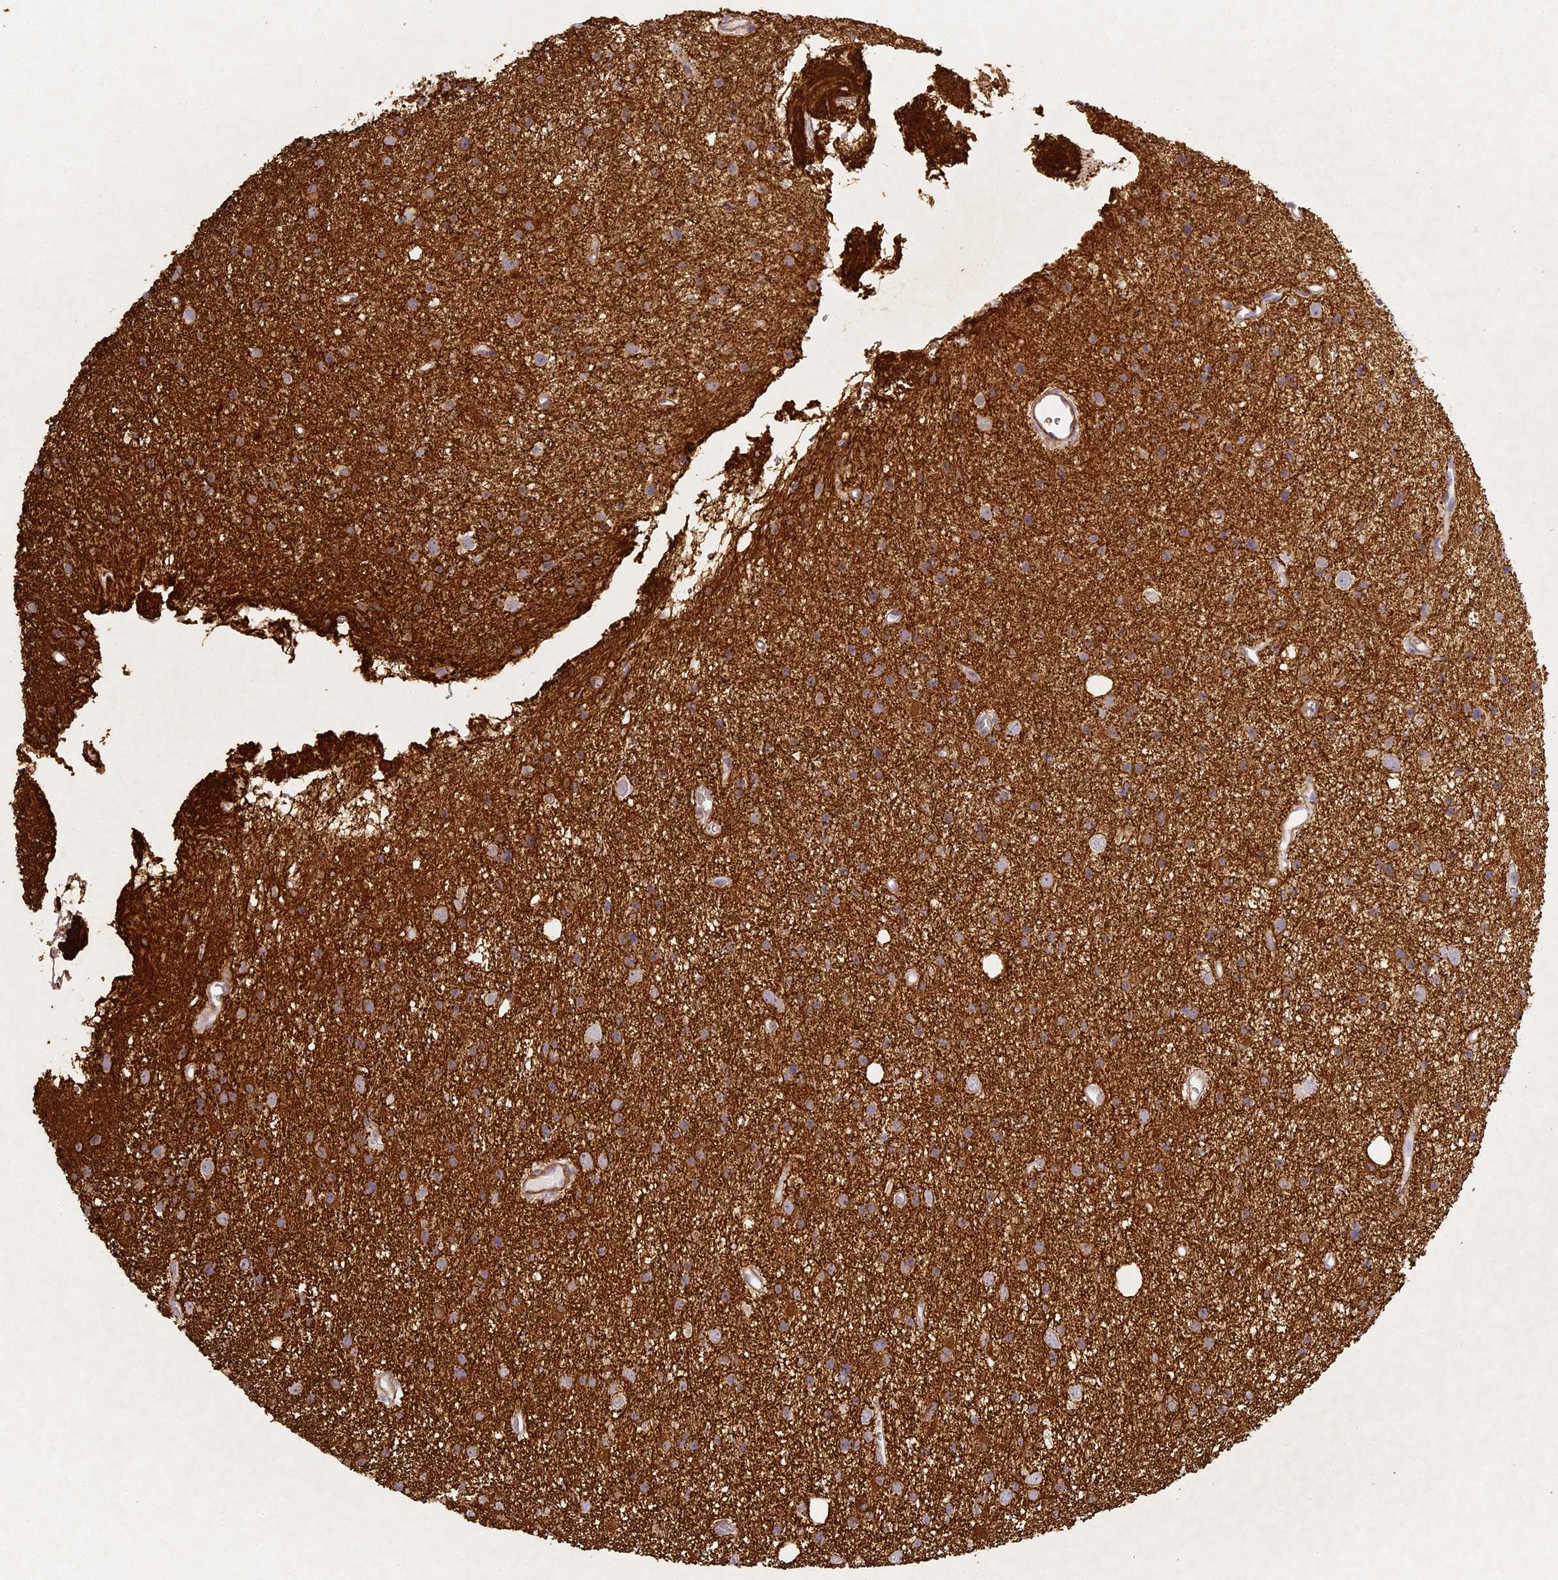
{"staining": {"intensity": "moderate", "quantity": "25%-75%", "location": "cytoplasmic/membranous"}, "tissue": "glioma", "cell_type": "Tumor cells", "image_type": "cancer", "snomed": [{"axis": "morphology", "description": "Glioma, malignant, Low grade"}, {"axis": "topography", "description": "Cerebral cortex"}], "caption": "Glioma stained with a brown dye demonstrates moderate cytoplasmic/membranous positive staining in about 25%-75% of tumor cells.", "gene": "MED28", "patient": {"sex": "female", "age": 39}}